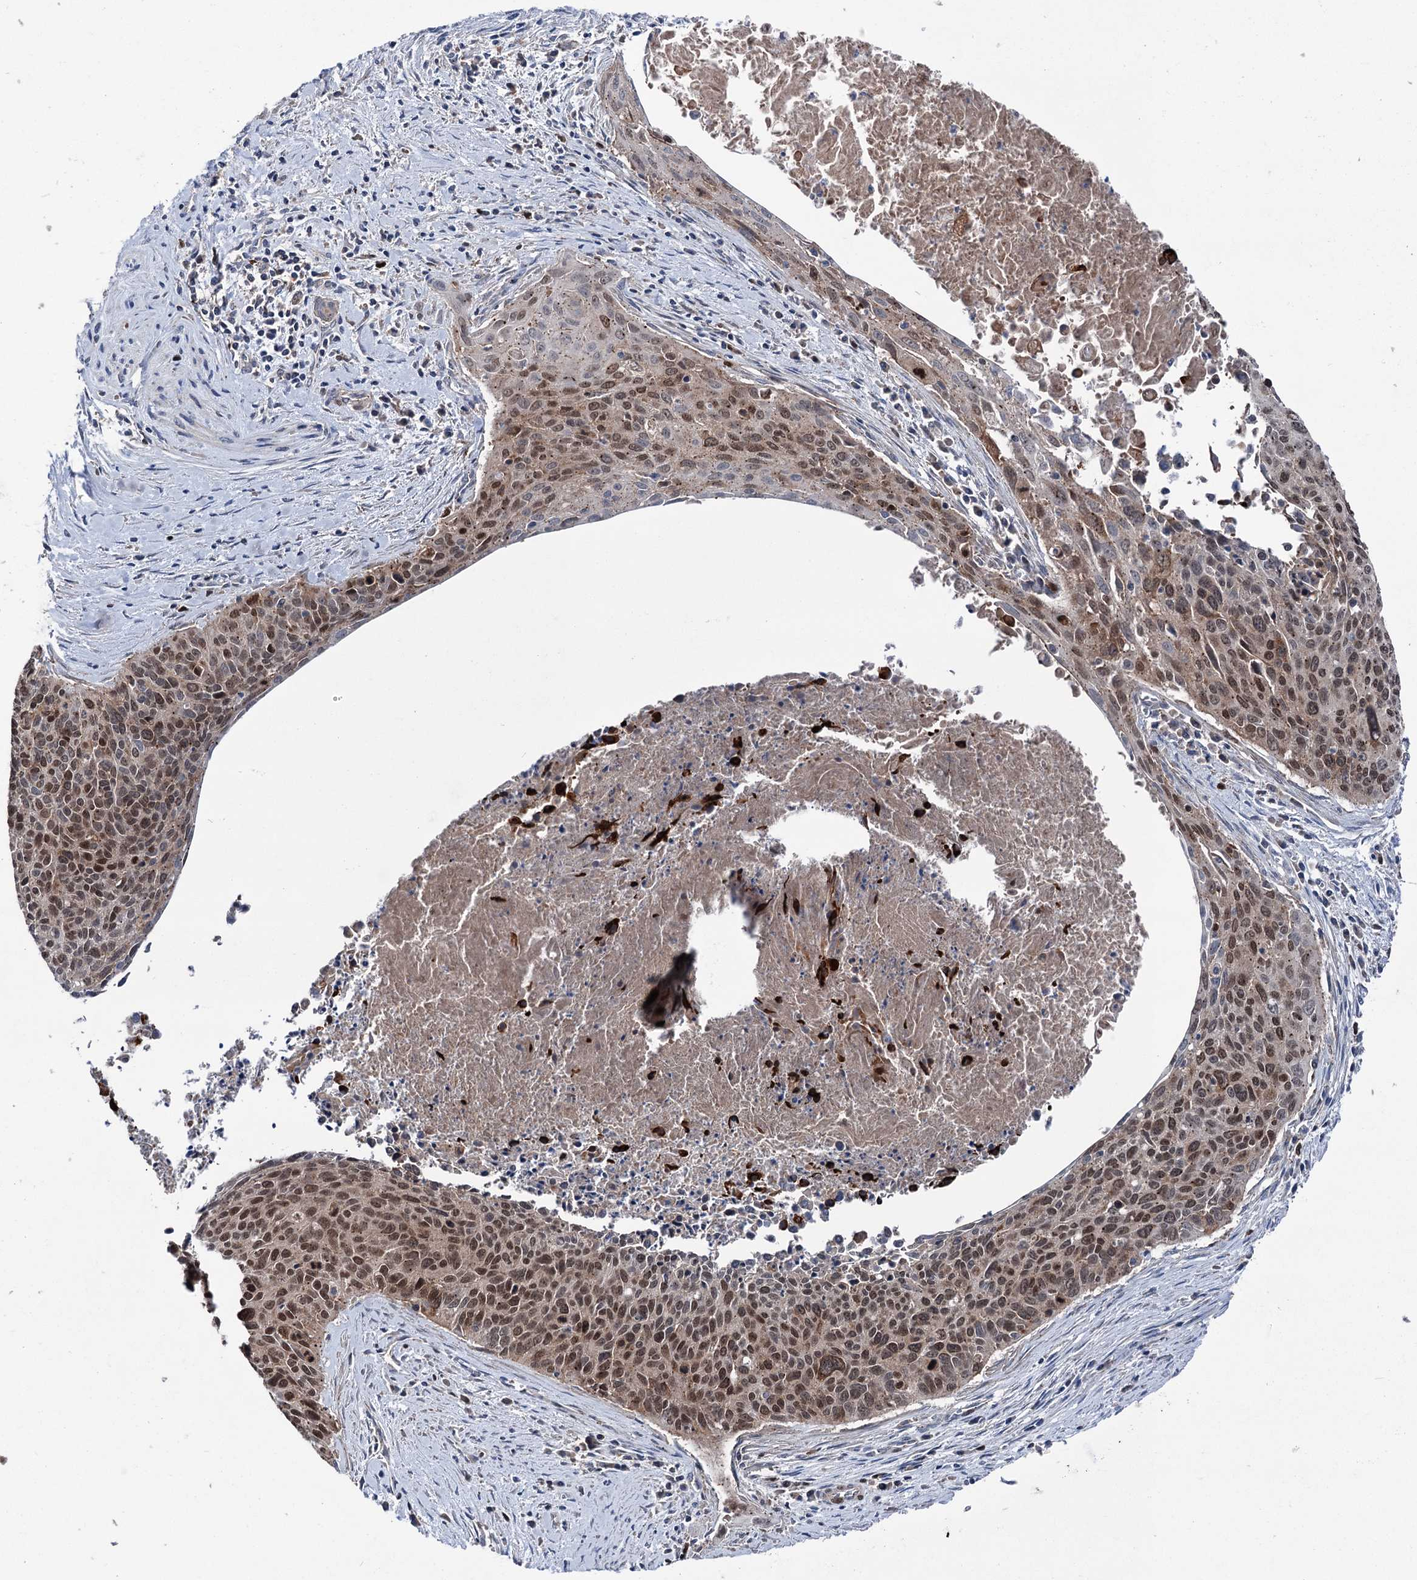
{"staining": {"intensity": "moderate", "quantity": ">75%", "location": "nuclear"}, "tissue": "cervical cancer", "cell_type": "Tumor cells", "image_type": "cancer", "snomed": [{"axis": "morphology", "description": "Squamous cell carcinoma, NOS"}, {"axis": "topography", "description": "Cervix"}], "caption": "The image demonstrates staining of squamous cell carcinoma (cervical), revealing moderate nuclear protein staining (brown color) within tumor cells.", "gene": "NCAPD2", "patient": {"sex": "female", "age": 55}}